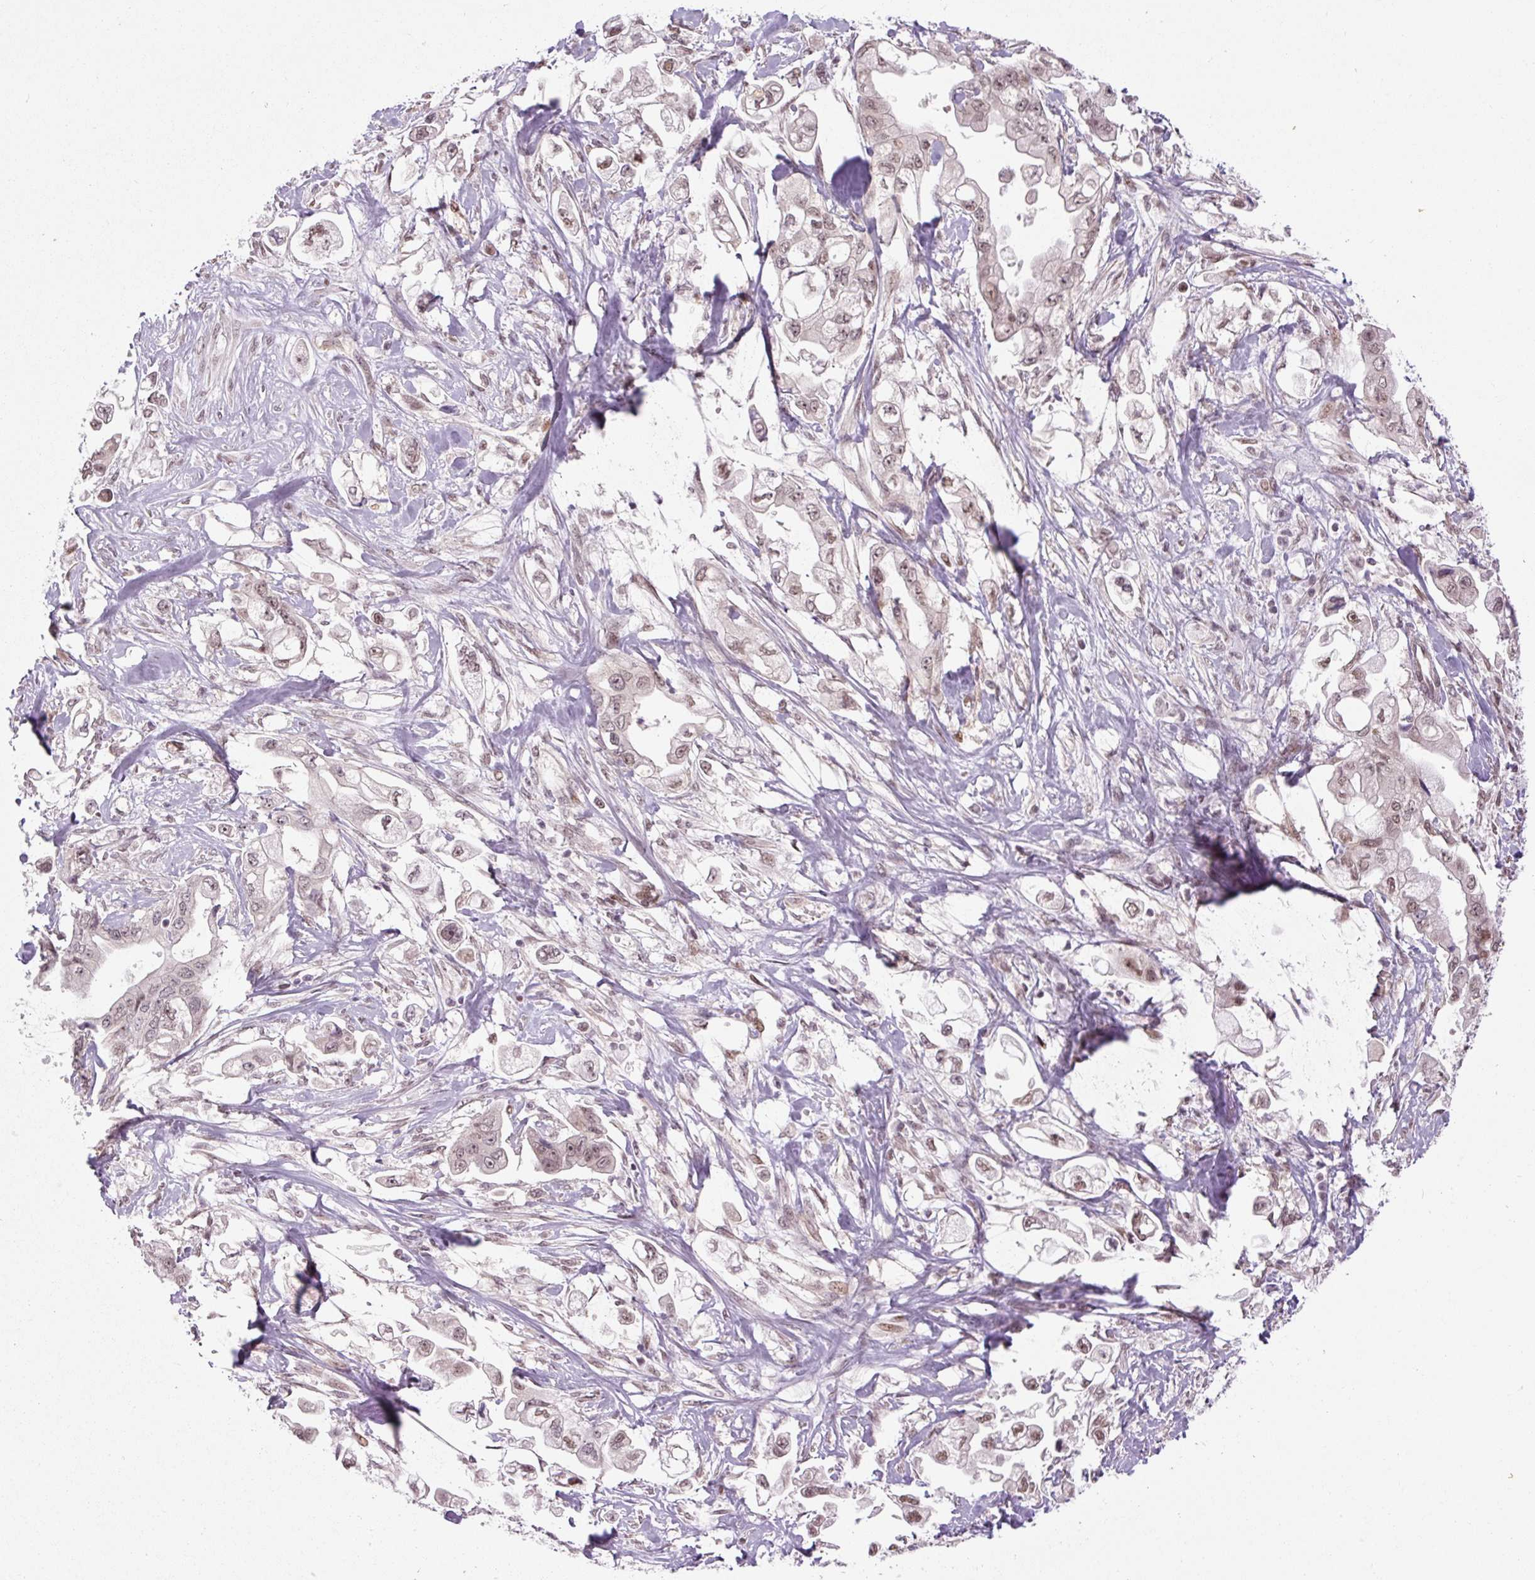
{"staining": {"intensity": "moderate", "quantity": ">75%", "location": "nuclear"}, "tissue": "stomach cancer", "cell_type": "Tumor cells", "image_type": "cancer", "snomed": [{"axis": "morphology", "description": "Adenocarcinoma, NOS"}, {"axis": "topography", "description": "Stomach"}], "caption": "Protein expression by immunohistochemistry (IHC) shows moderate nuclear staining in approximately >75% of tumor cells in stomach cancer.", "gene": "TCFL5", "patient": {"sex": "male", "age": 62}}